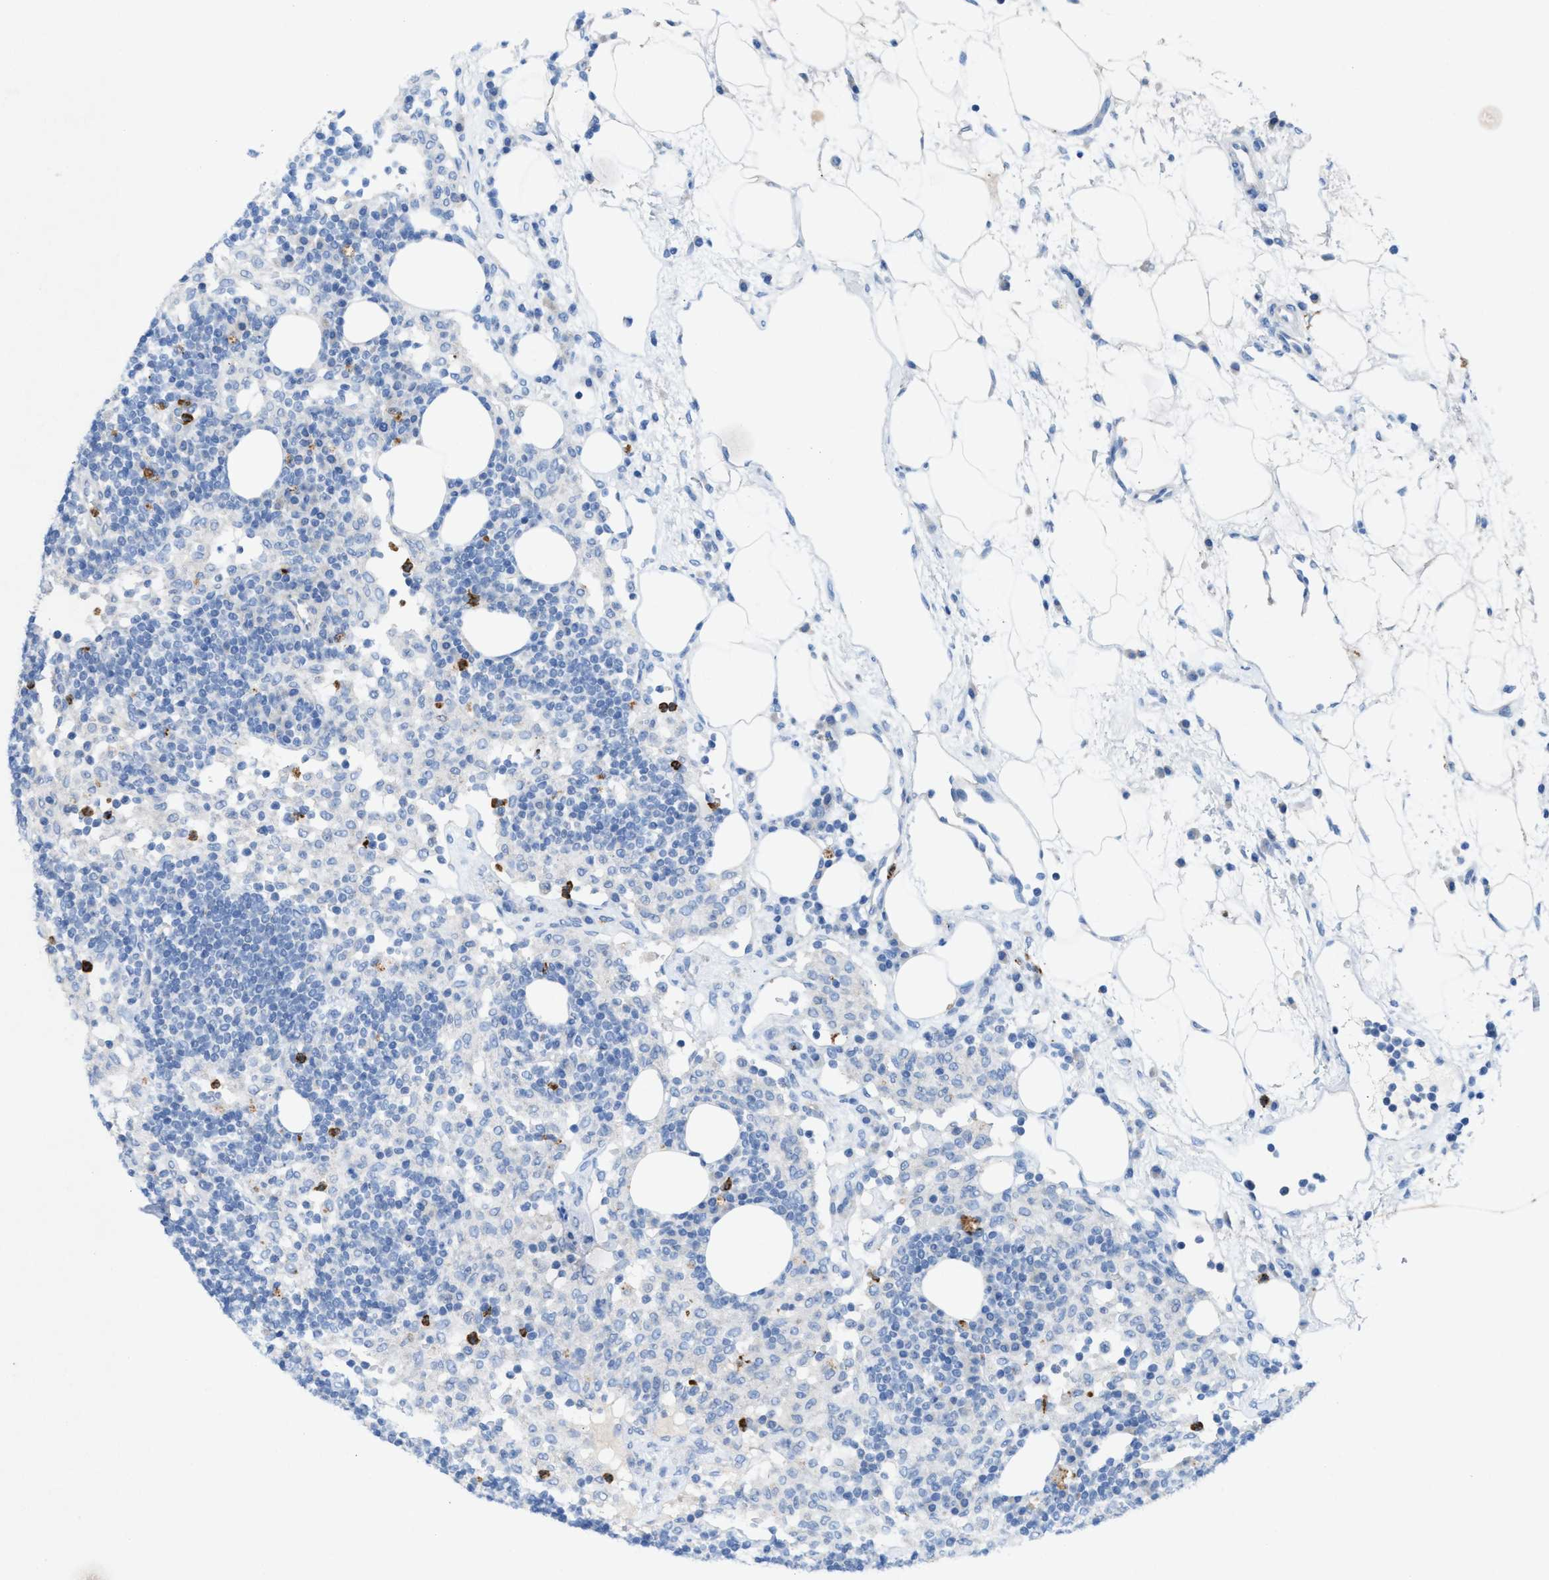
{"staining": {"intensity": "negative", "quantity": "none", "location": "none"}, "tissue": "lymph node", "cell_type": "Germinal center cells", "image_type": "normal", "snomed": [{"axis": "morphology", "description": "Normal tissue, NOS"}, {"axis": "morphology", "description": "Carcinoid, malignant, NOS"}, {"axis": "topography", "description": "Lymph node"}], "caption": "An immunohistochemistry (IHC) micrograph of normal lymph node is shown. There is no staining in germinal center cells of lymph node.", "gene": "CKLF", "patient": {"sex": "male", "age": 47}}